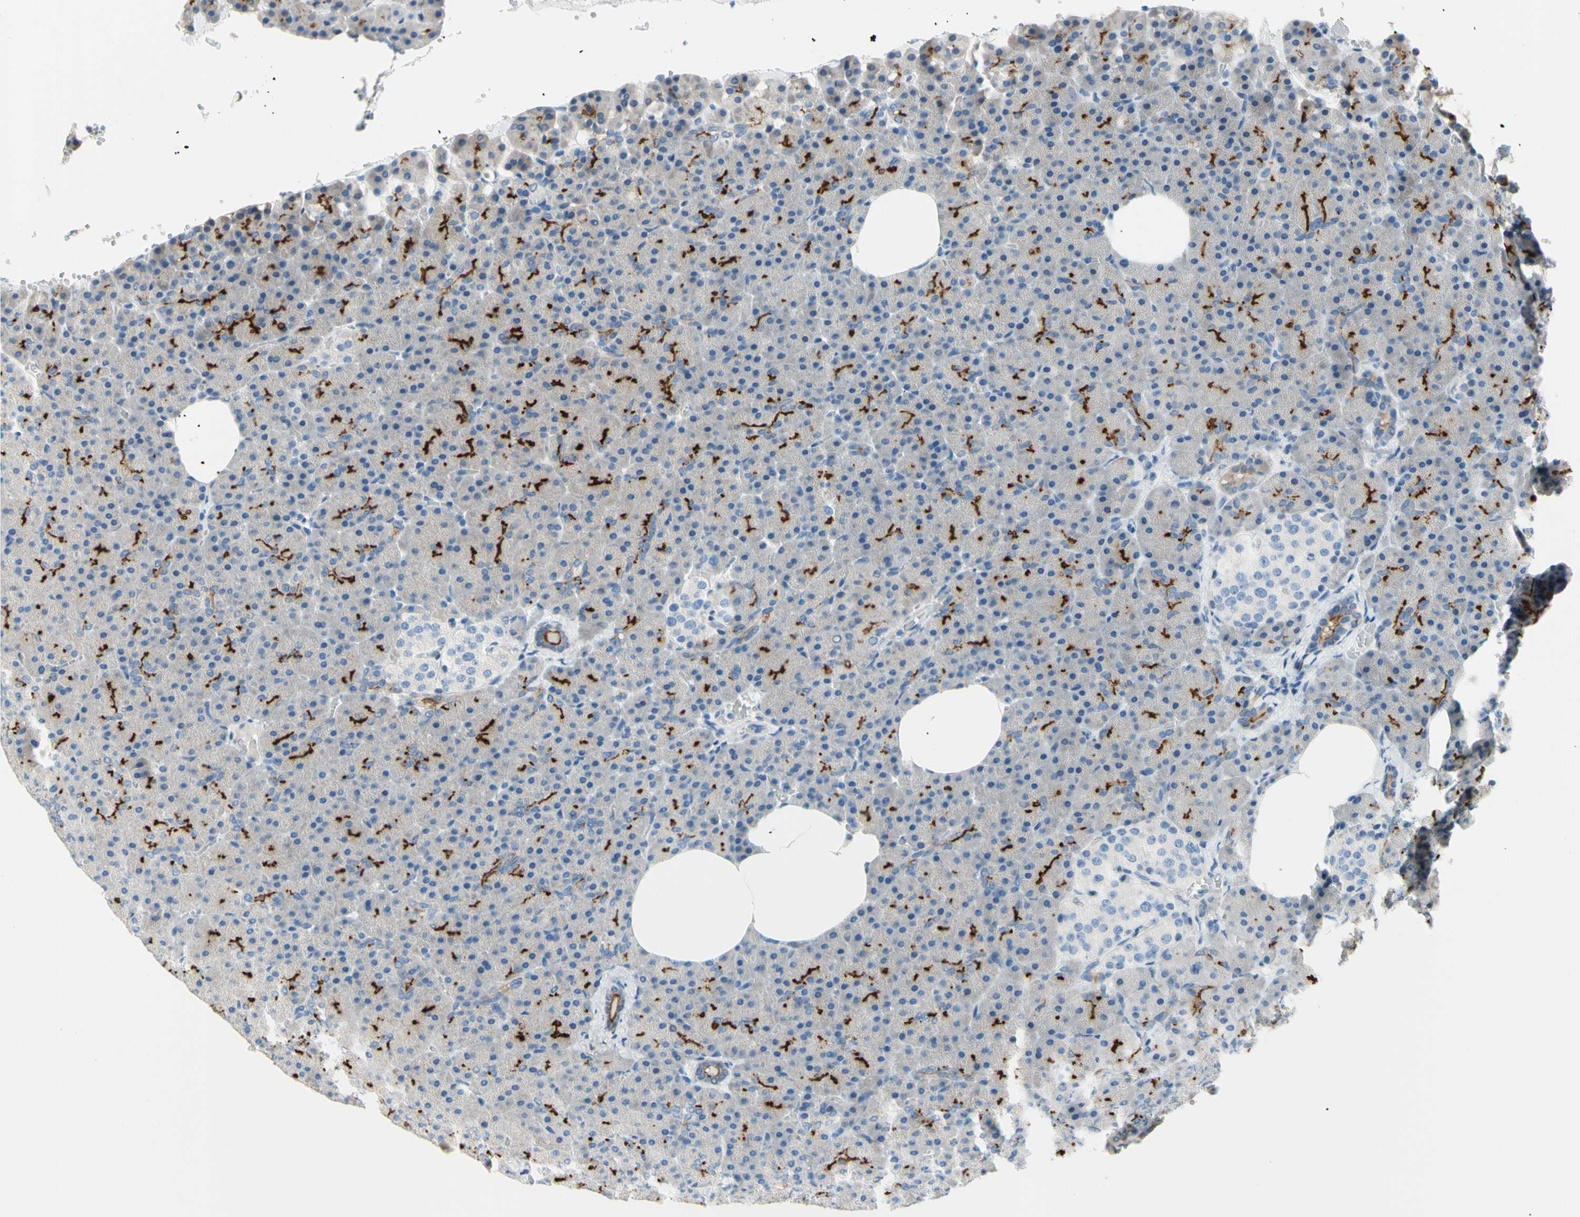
{"staining": {"intensity": "moderate", "quantity": "25%-75%", "location": "cytoplasmic/membranous"}, "tissue": "pancreas", "cell_type": "Exocrine glandular cells", "image_type": "normal", "snomed": [{"axis": "morphology", "description": "Normal tissue, NOS"}, {"axis": "topography", "description": "Pancreas"}], "caption": "This photomicrograph shows immunohistochemistry staining of benign pancreas, with medium moderate cytoplasmic/membranous expression in approximately 25%-75% of exocrine glandular cells.", "gene": "MUC1", "patient": {"sex": "female", "age": 35}}